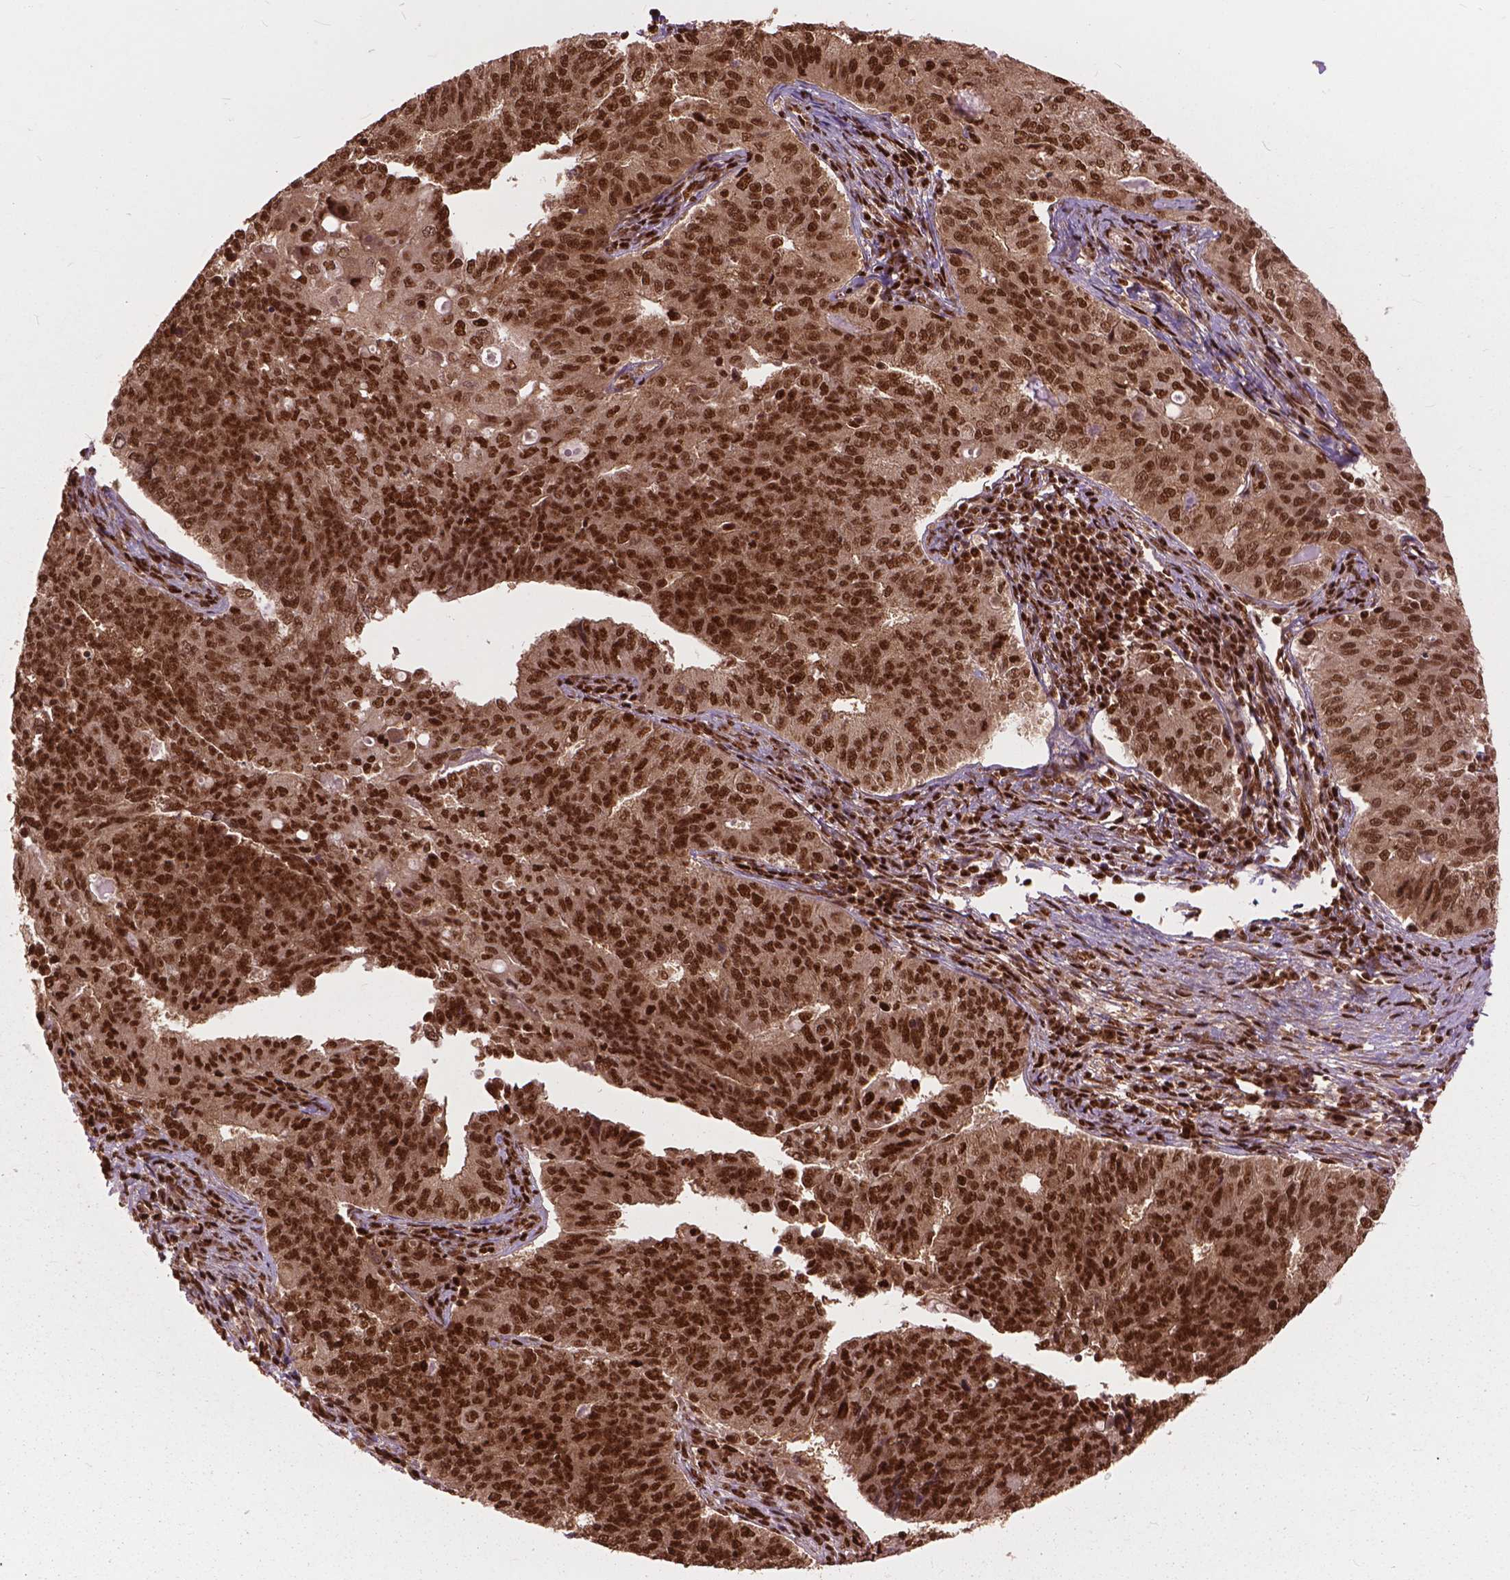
{"staining": {"intensity": "moderate", "quantity": ">75%", "location": "cytoplasmic/membranous,nuclear"}, "tissue": "endometrial cancer", "cell_type": "Tumor cells", "image_type": "cancer", "snomed": [{"axis": "morphology", "description": "Adenocarcinoma, NOS"}, {"axis": "topography", "description": "Endometrium"}], "caption": "Immunohistochemical staining of human endometrial cancer exhibits moderate cytoplasmic/membranous and nuclear protein staining in approximately >75% of tumor cells.", "gene": "ANP32B", "patient": {"sex": "female", "age": 43}}